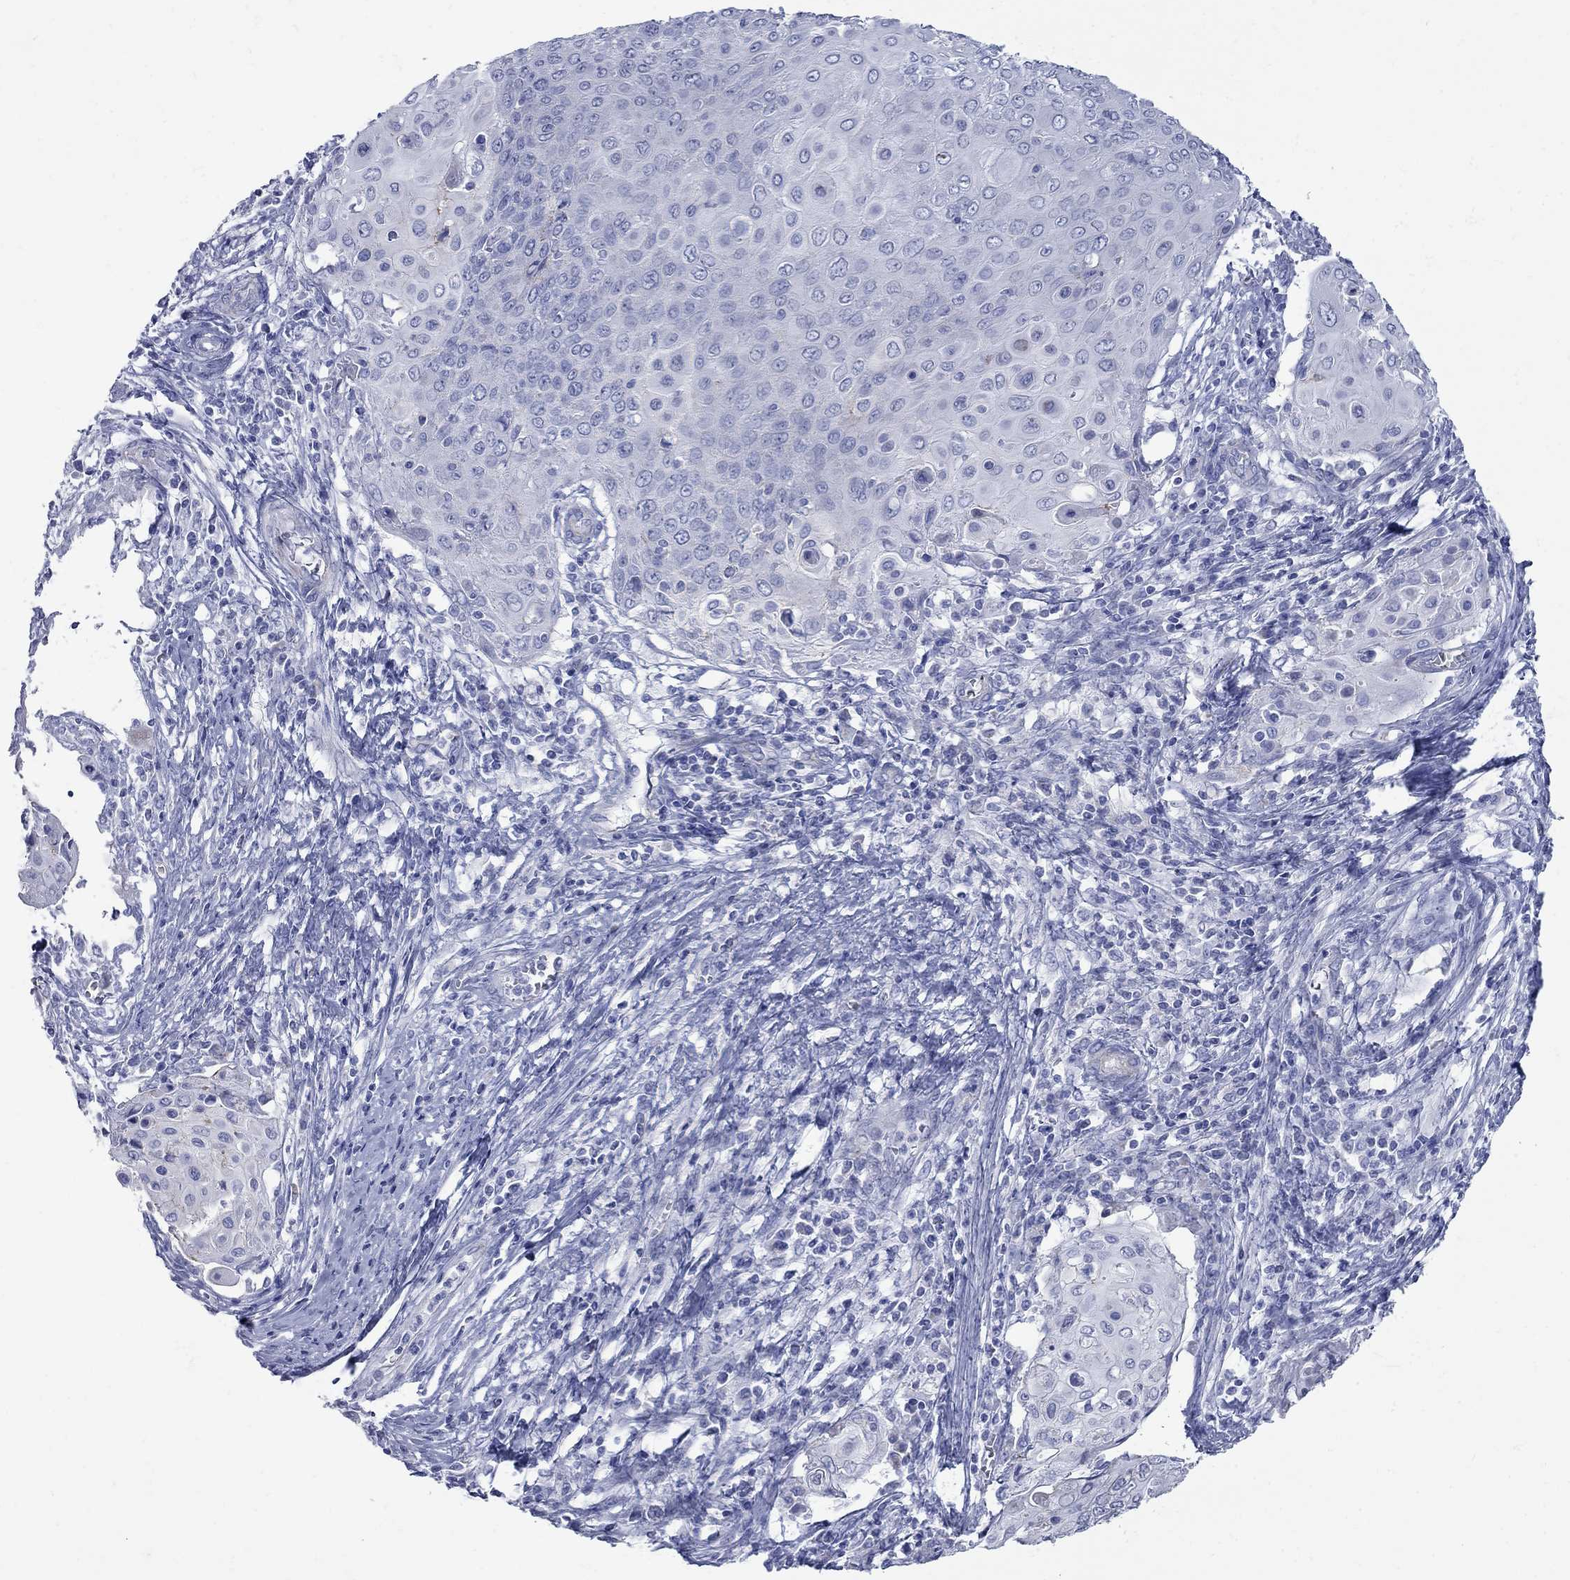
{"staining": {"intensity": "negative", "quantity": "none", "location": "none"}, "tissue": "cervical cancer", "cell_type": "Tumor cells", "image_type": "cancer", "snomed": [{"axis": "morphology", "description": "Squamous cell carcinoma, NOS"}, {"axis": "topography", "description": "Cervix"}], "caption": "Micrograph shows no protein positivity in tumor cells of cervical cancer tissue. Nuclei are stained in blue.", "gene": "PDZD3", "patient": {"sex": "female", "age": 39}}